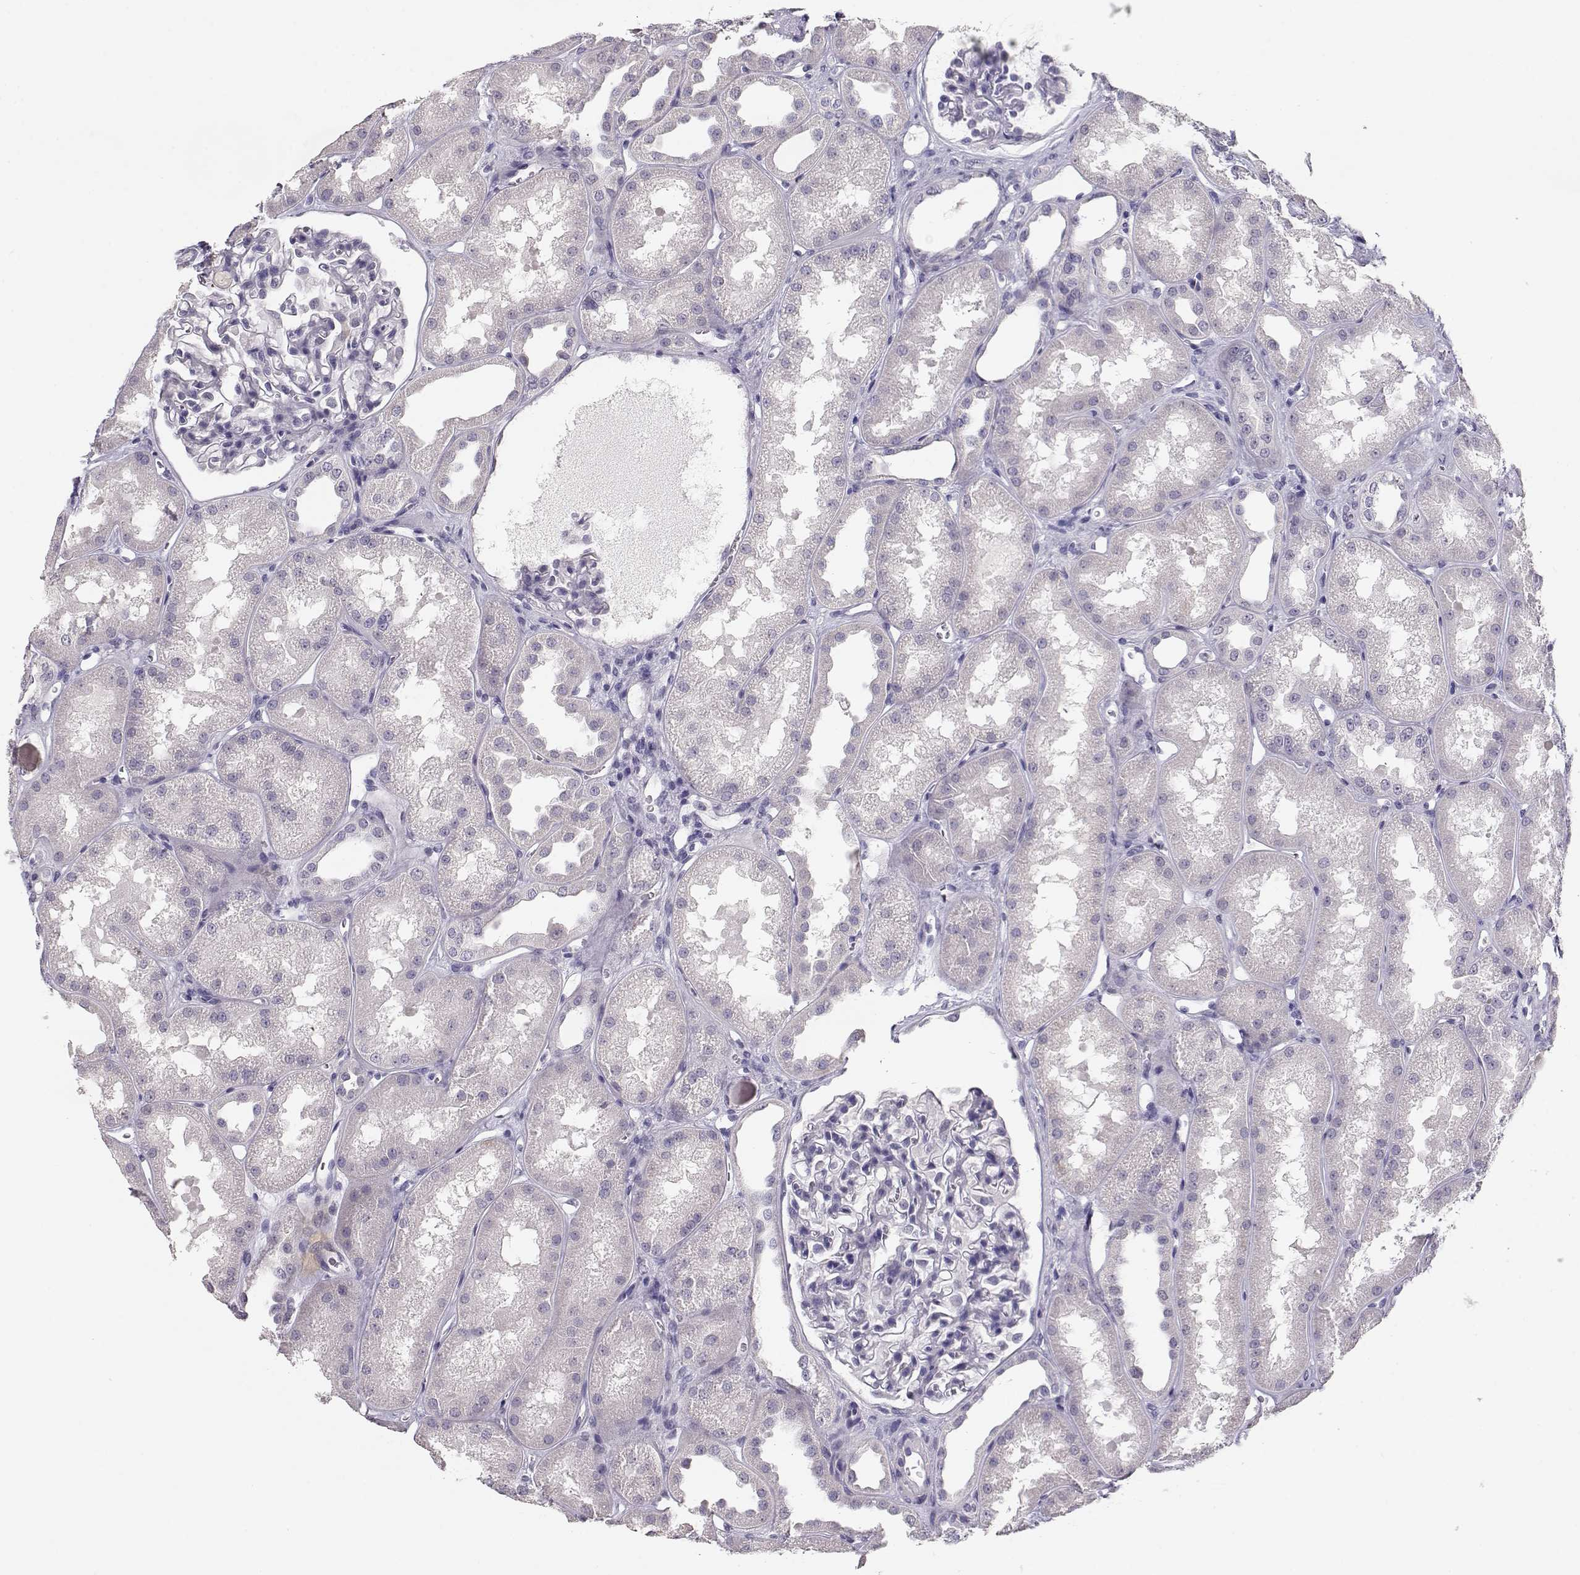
{"staining": {"intensity": "negative", "quantity": "none", "location": "none"}, "tissue": "kidney", "cell_type": "Cells in glomeruli", "image_type": "normal", "snomed": [{"axis": "morphology", "description": "Normal tissue, NOS"}, {"axis": "topography", "description": "Kidney"}], "caption": "DAB (3,3'-diaminobenzidine) immunohistochemical staining of normal human kidney reveals no significant expression in cells in glomeruli.", "gene": "MAGEC1", "patient": {"sex": "male", "age": 61}}